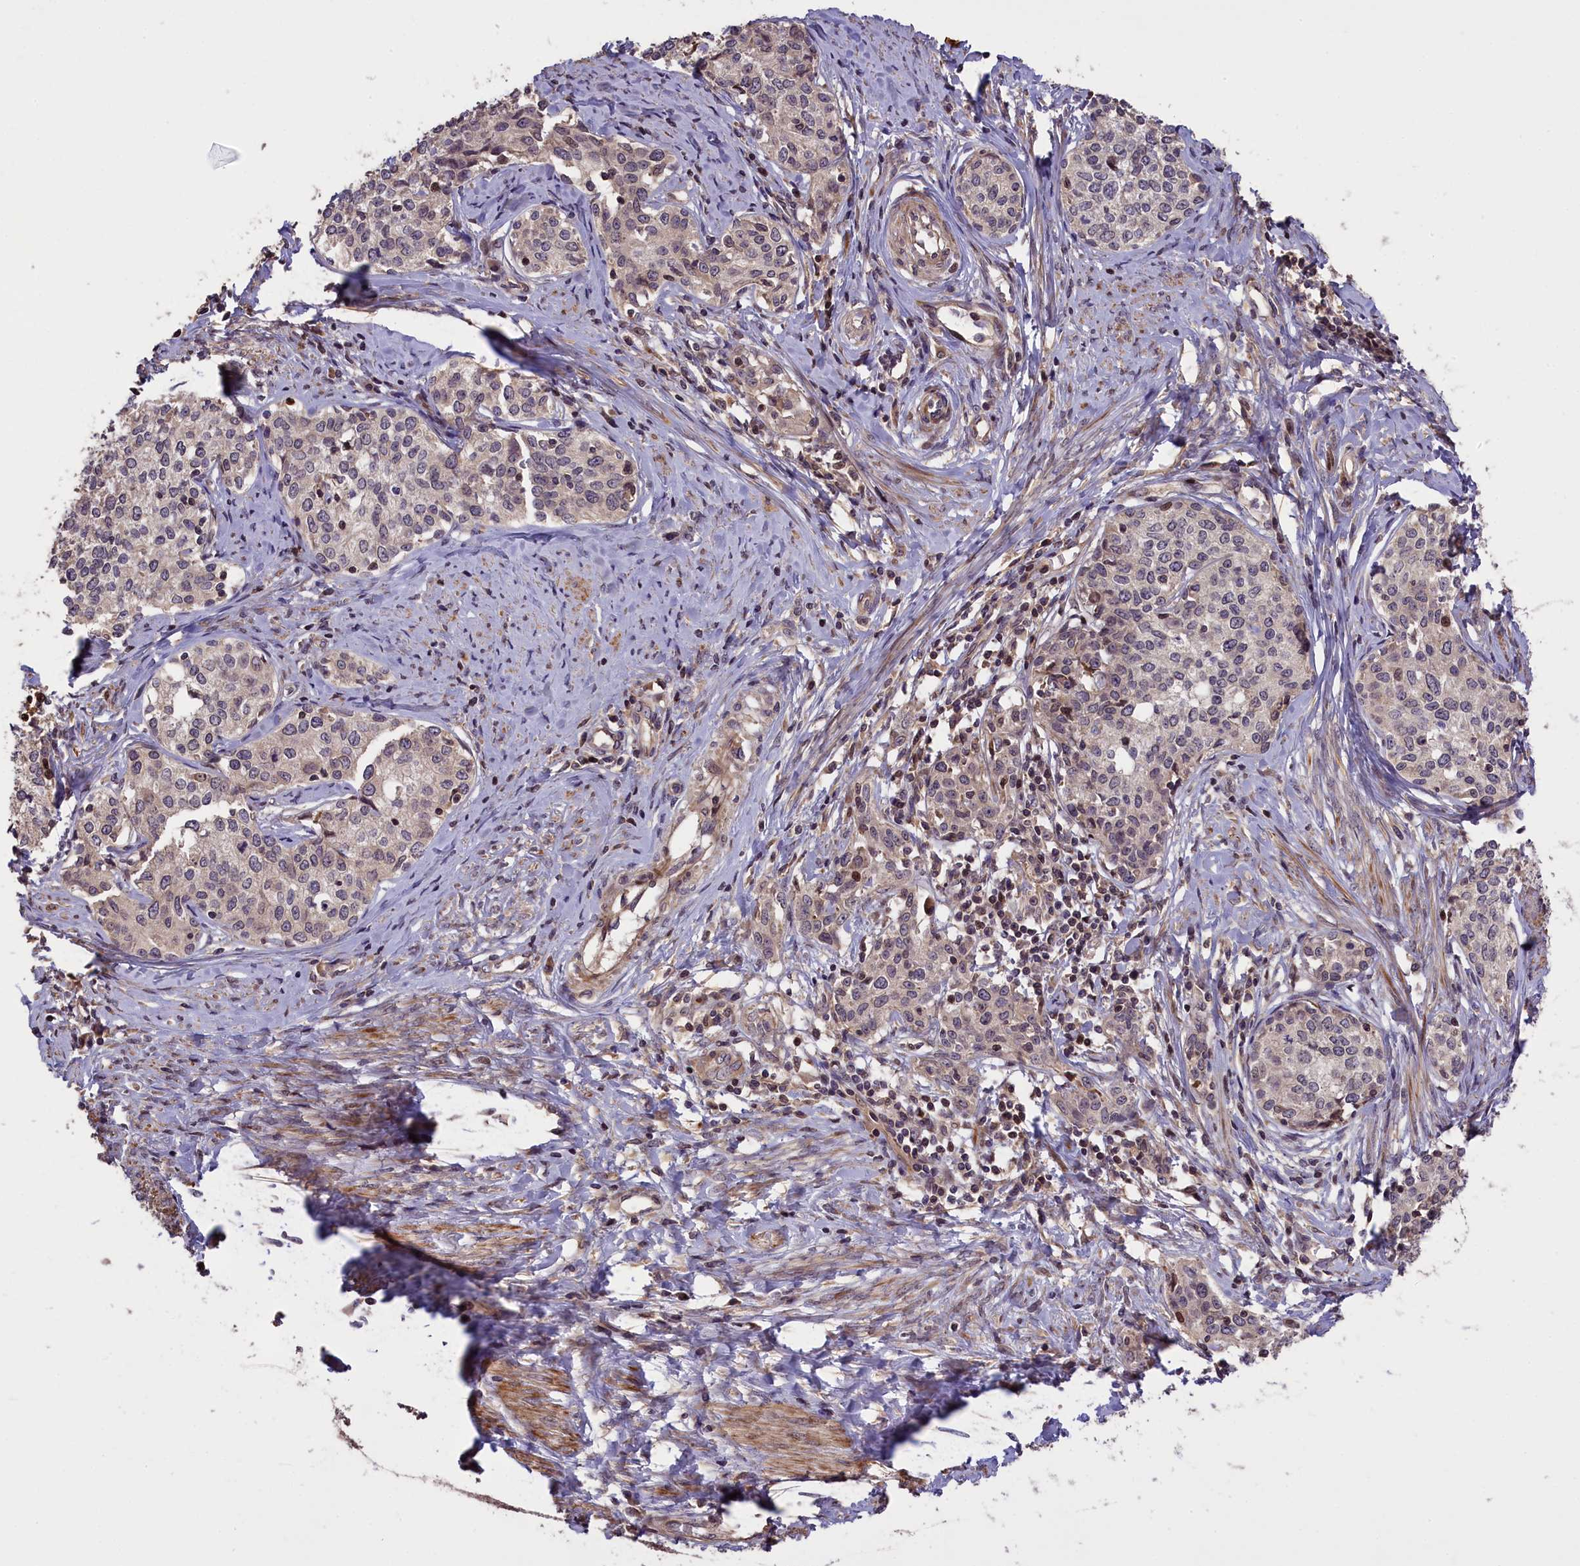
{"staining": {"intensity": "weak", "quantity": "<25%", "location": "cytoplasmic/membranous"}, "tissue": "cervical cancer", "cell_type": "Tumor cells", "image_type": "cancer", "snomed": [{"axis": "morphology", "description": "Squamous cell carcinoma, NOS"}, {"axis": "morphology", "description": "Adenocarcinoma, NOS"}, {"axis": "topography", "description": "Cervix"}], "caption": "Immunohistochemistry of cervical adenocarcinoma displays no staining in tumor cells.", "gene": "DNAJB9", "patient": {"sex": "female", "age": 52}}